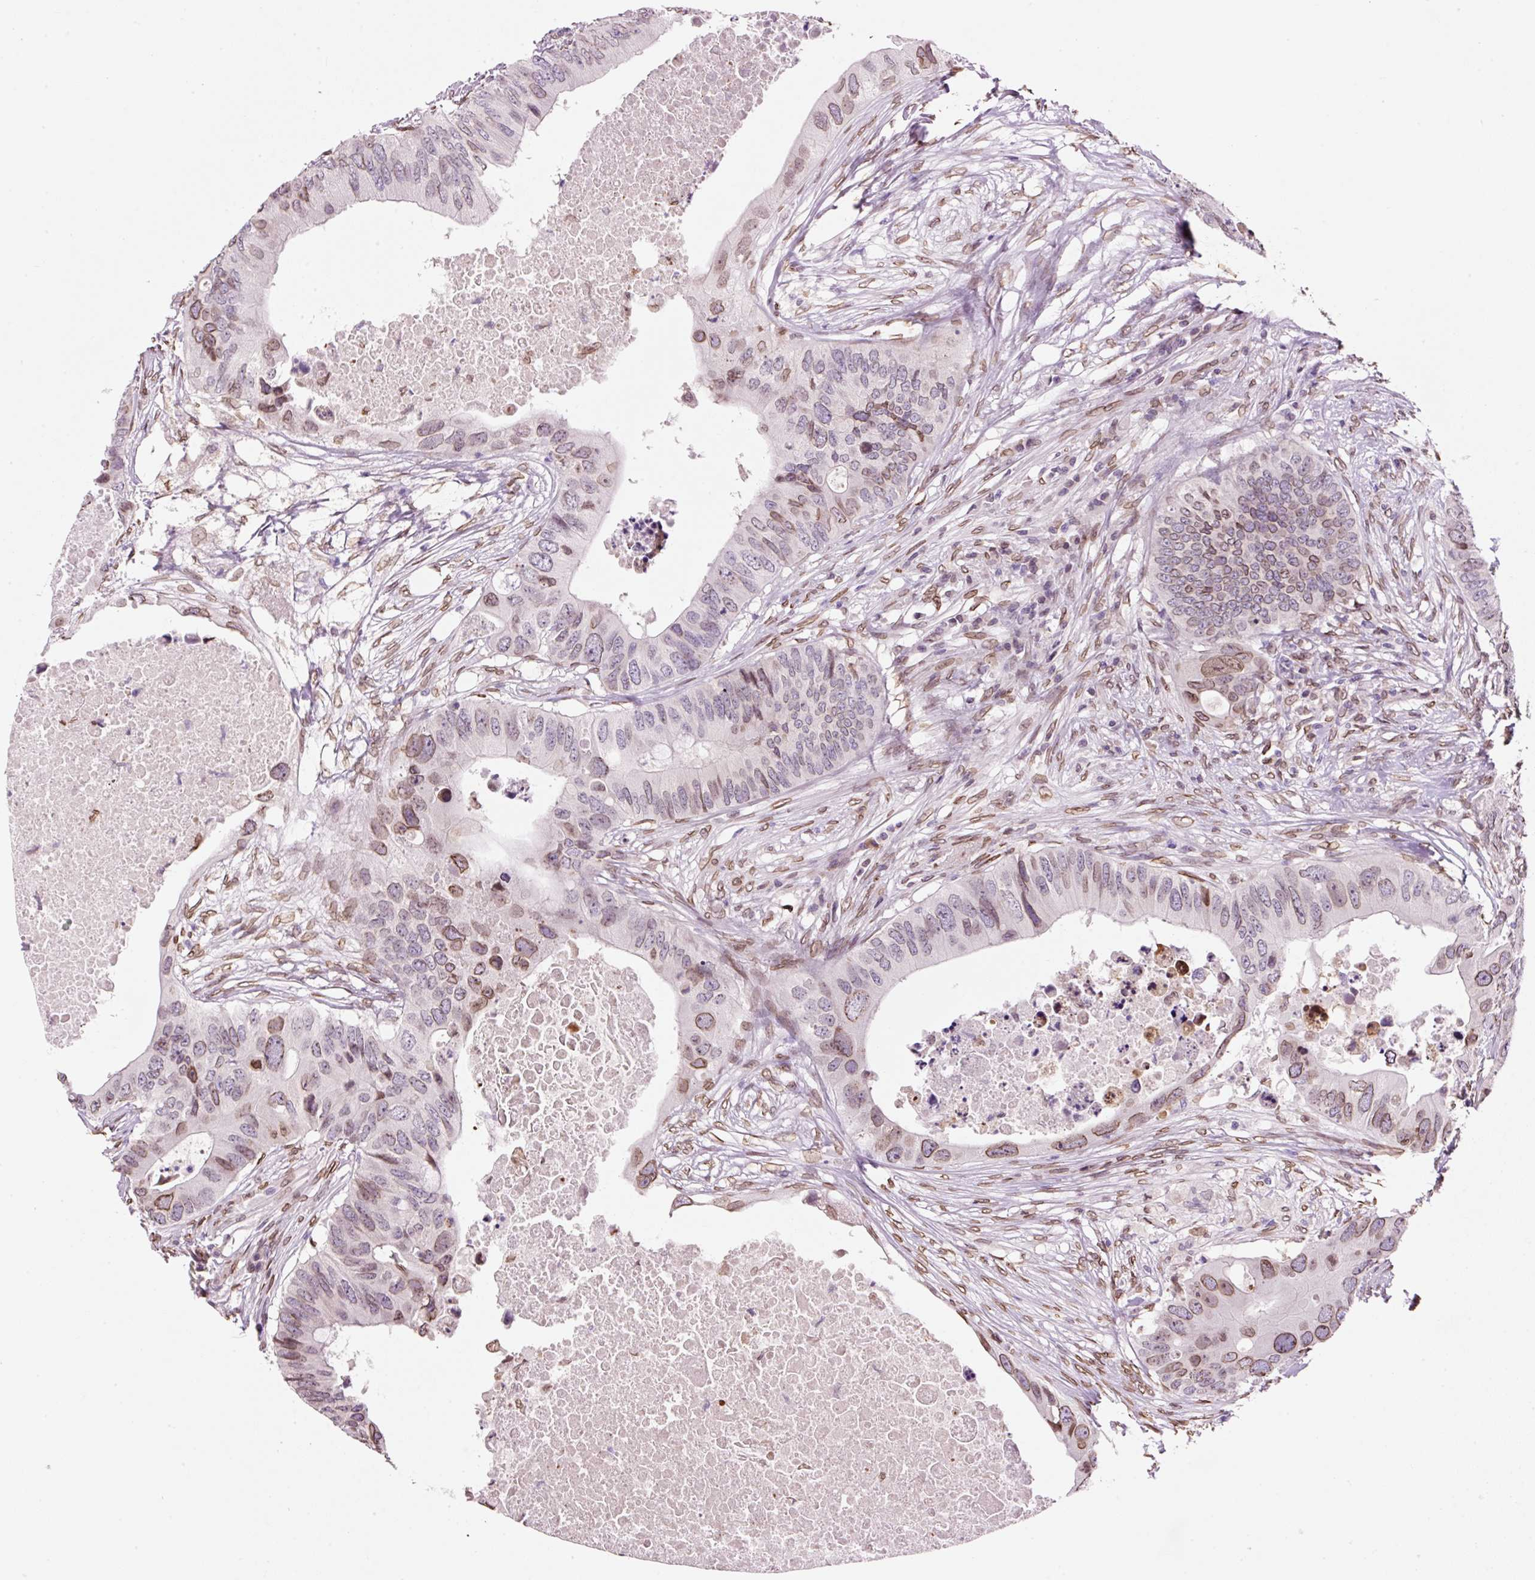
{"staining": {"intensity": "moderate", "quantity": "25%-75%", "location": "cytoplasmic/membranous,nuclear"}, "tissue": "colorectal cancer", "cell_type": "Tumor cells", "image_type": "cancer", "snomed": [{"axis": "morphology", "description": "Adenocarcinoma, NOS"}, {"axis": "topography", "description": "Colon"}], "caption": "High-power microscopy captured an immunohistochemistry histopathology image of adenocarcinoma (colorectal), revealing moderate cytoplasmic/membranous and nuclear positivity in approximately 25%-75% of tumor cells.", "gene": "ZNF224", "patient": {"sex": "male", "age": 71}}